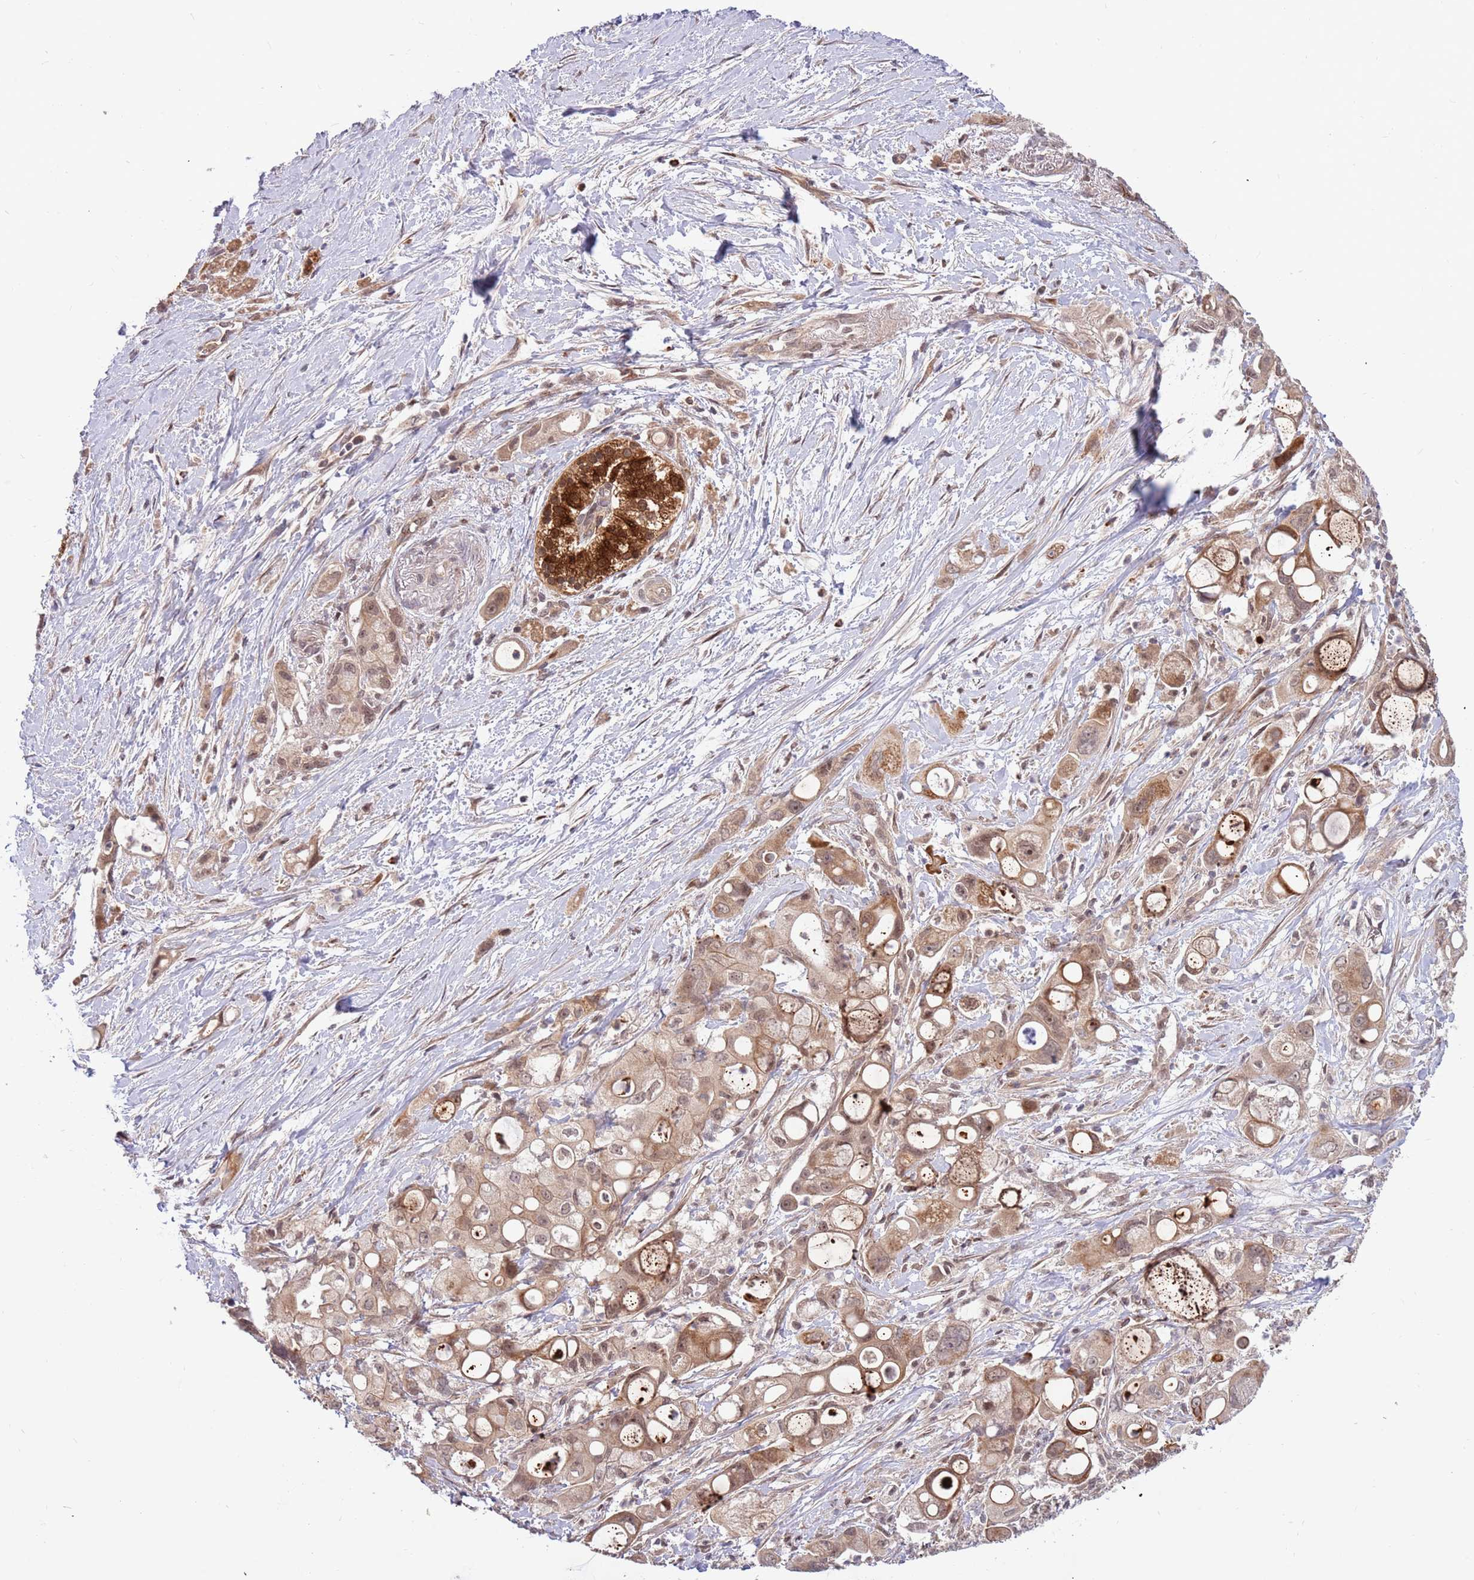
{"staining": {"intensity": "weak", "quantity": ">75%", "location": "cytoplasmic/membranous,nuclear"}, "tissue": "pancreatic cancer", "cell_type": "Tumor cells", "image_type": "cancer", "snomed": [{"axis": "morphology", "description": "Adenocarcinoma, NOS"}, {"axis": "topography", "description": "Pancreas"}], "caption": "Protein staining reveals weak cytoplasmic/membranous and nuclear positivity in about >75% of tumor cells in pancreatic cancer.", "gene": "HAUS3", "patient": {"sex": "male", "age": 68}}